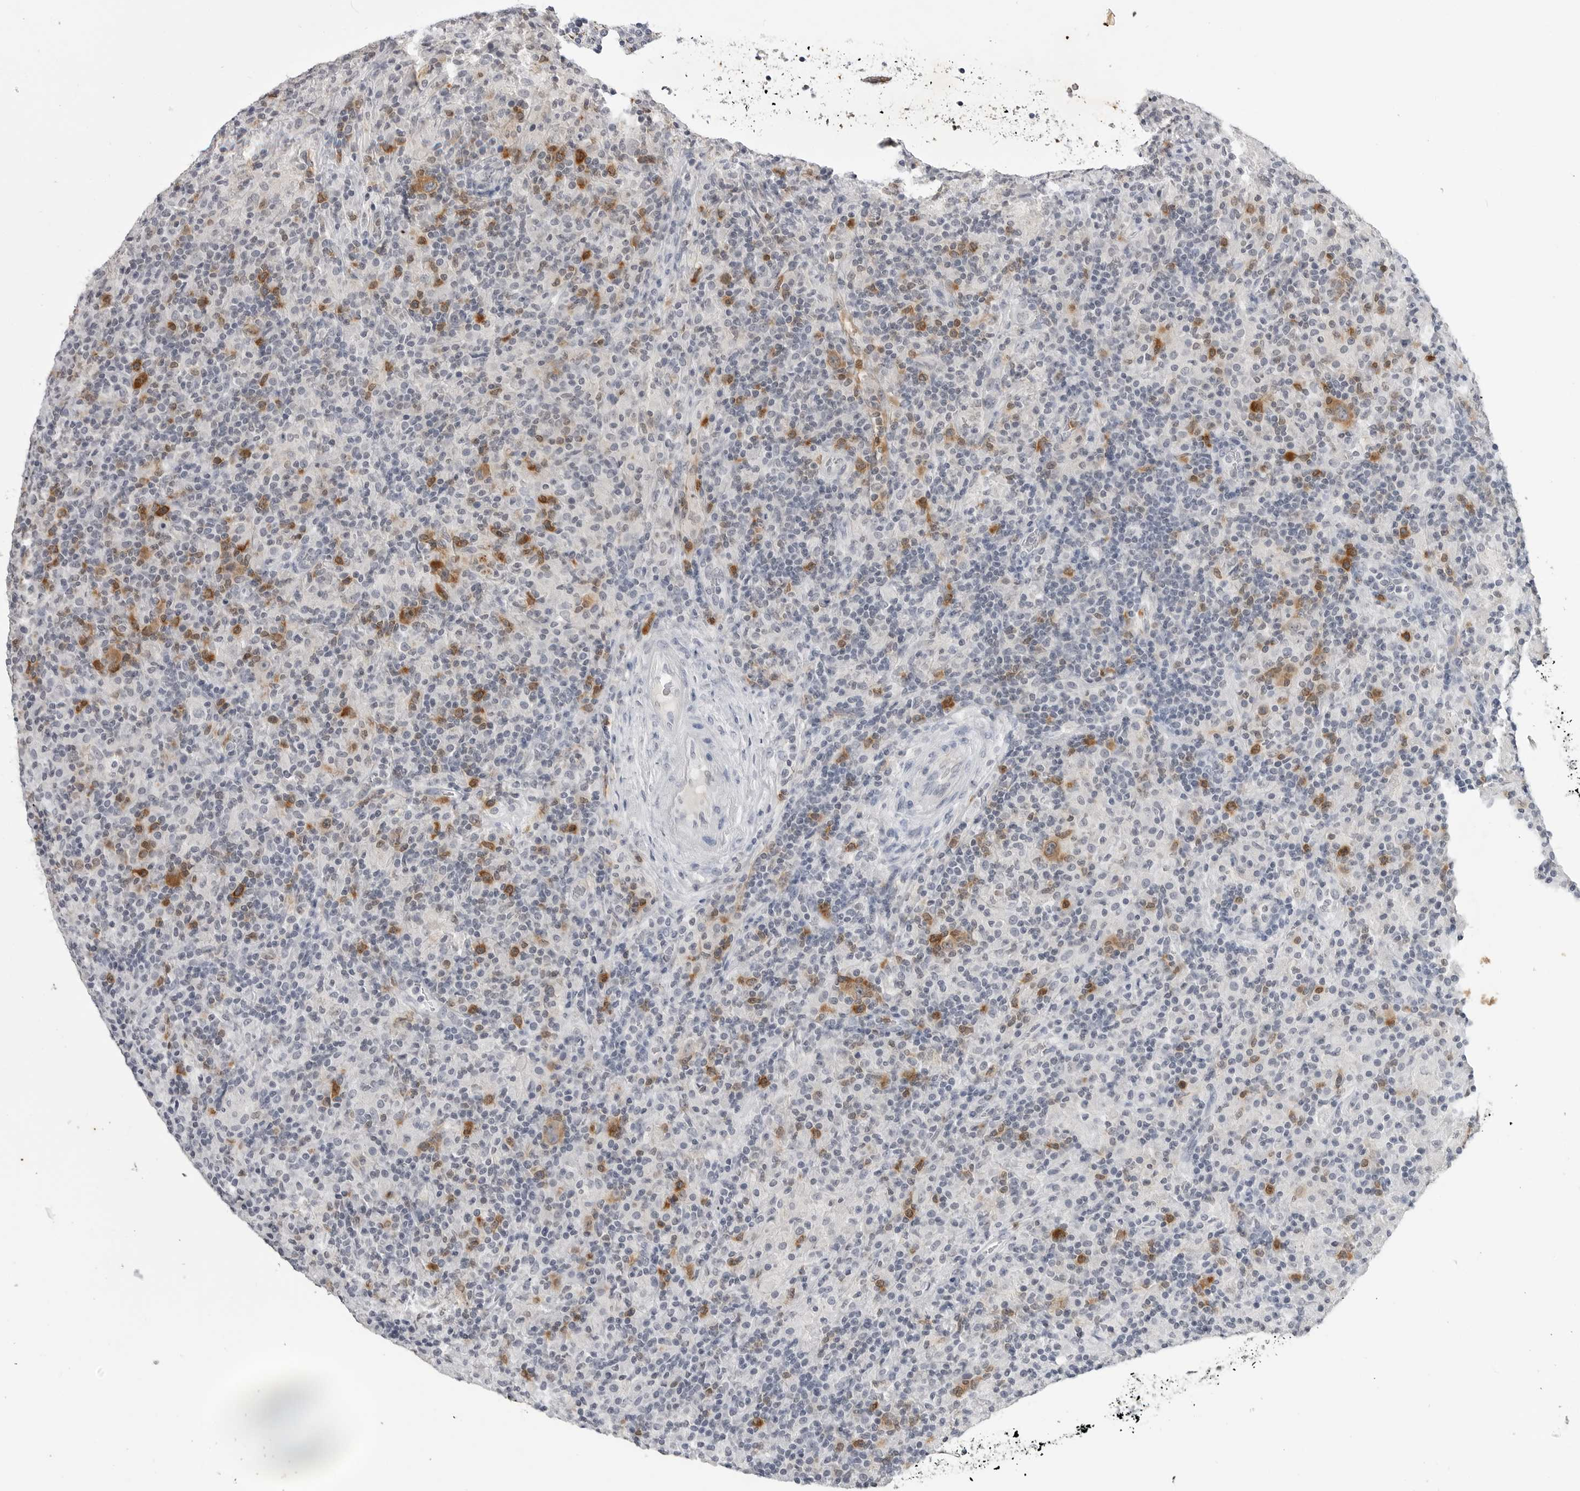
{"staining": {"intensity": "moderate", "quantity": ">75%", "location": "cytoplasmic/membranous"}, "tissue": "lymphoma", "cell_type": "Tumor cells", "image_type": "cancer", "snomed": [{"axis": "morphology", "description": "Hodgkin's disease, NOS"}, {"axis": "topography", "description": "Lymph node"}], "caption": "This photomicrograph reveals Hodgkin's disease stained with IHC to label a protein in brown. The cytoplasmic/membranous of tumor cells show moderate positivity for the protein. Nuclei are counter-stained blue.", "gene": "RRM1", "patient": {"sex": "male", "age": 70}}